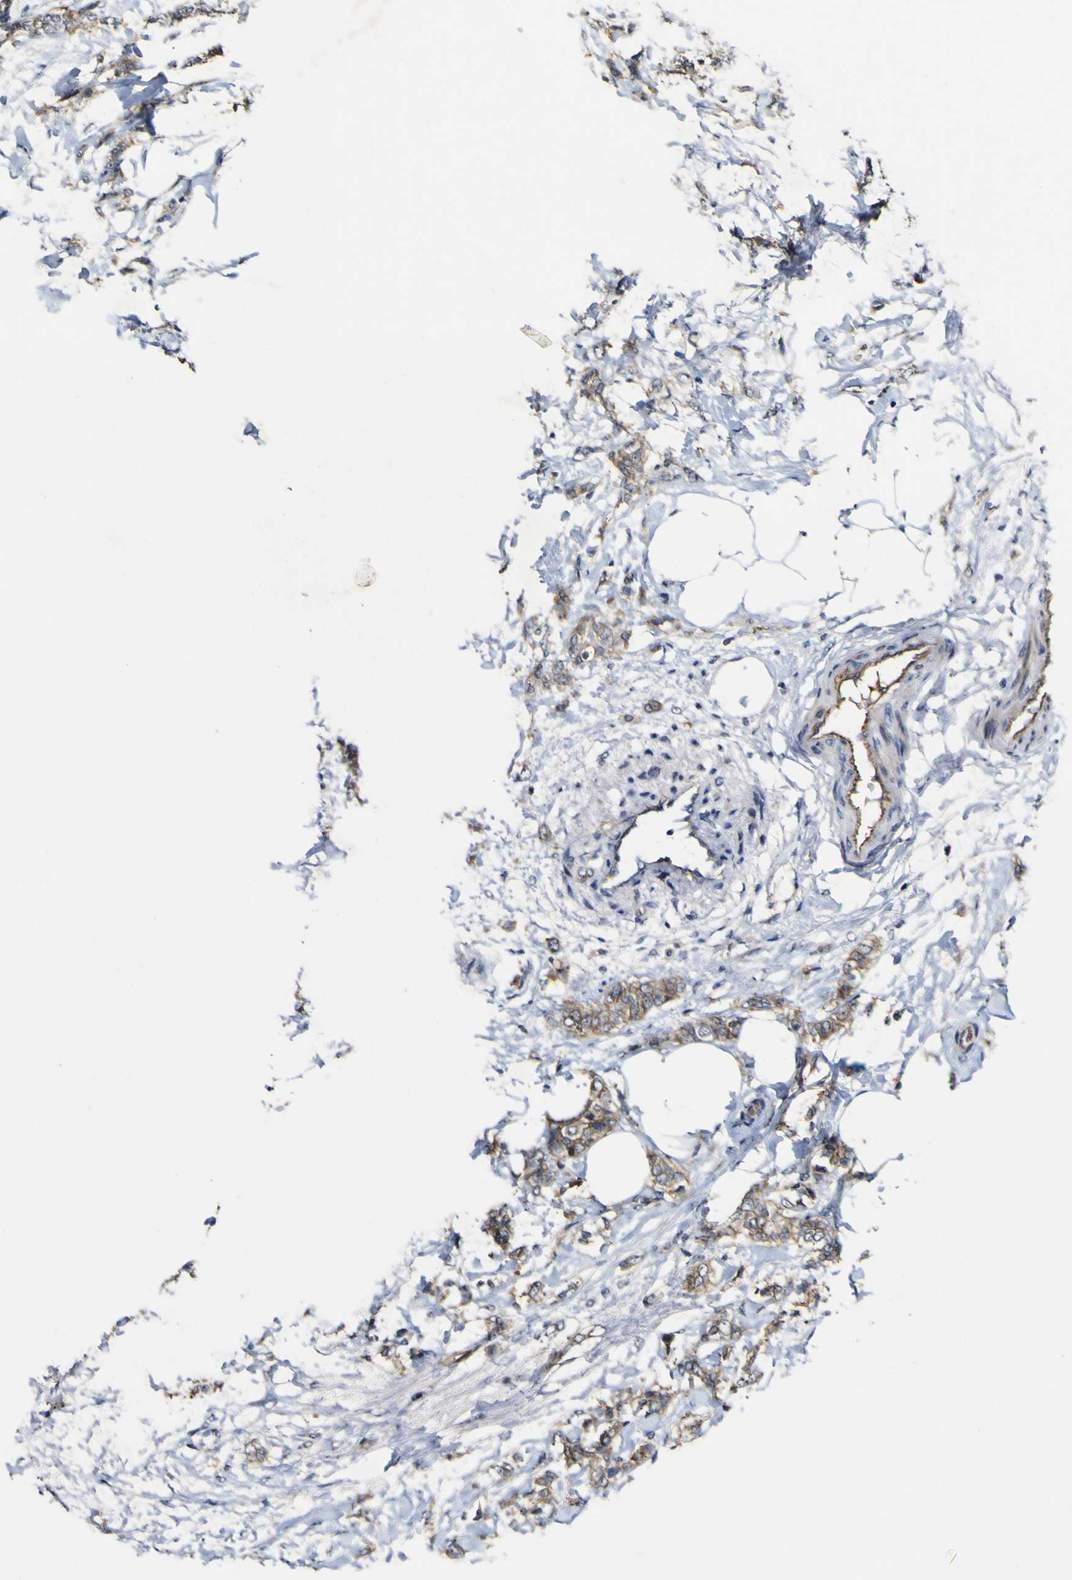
{"staining": {"intensity": "moderate", "quantity": ">75%", "location": "cytoplasmic/membranous"}, "tissue": "breast cancer", "cell_type": "Tumor cells", "image_type": "cancer", "snomed": [{"axis": "morphology", "description": "Lobular carcinoma, in situ"}, {"axis": "morphology", "description": "Lobular carcinoma"}, {"axis": "topography", "description": "Breast"}], "caption": "DAB immunohistochemical staining of breast lobular carcinoma displays moderate cytoplasmic/membranous protein positivity in about >75% of tumor cells. The staining was performed using DAB (3,3'-diaminobenzidine), with brown indicating positive protein expression. Nuclei are stained blue with hematoxylin.", "gene": "CCL2", "patient": {"sex": "female", "age": 41}}